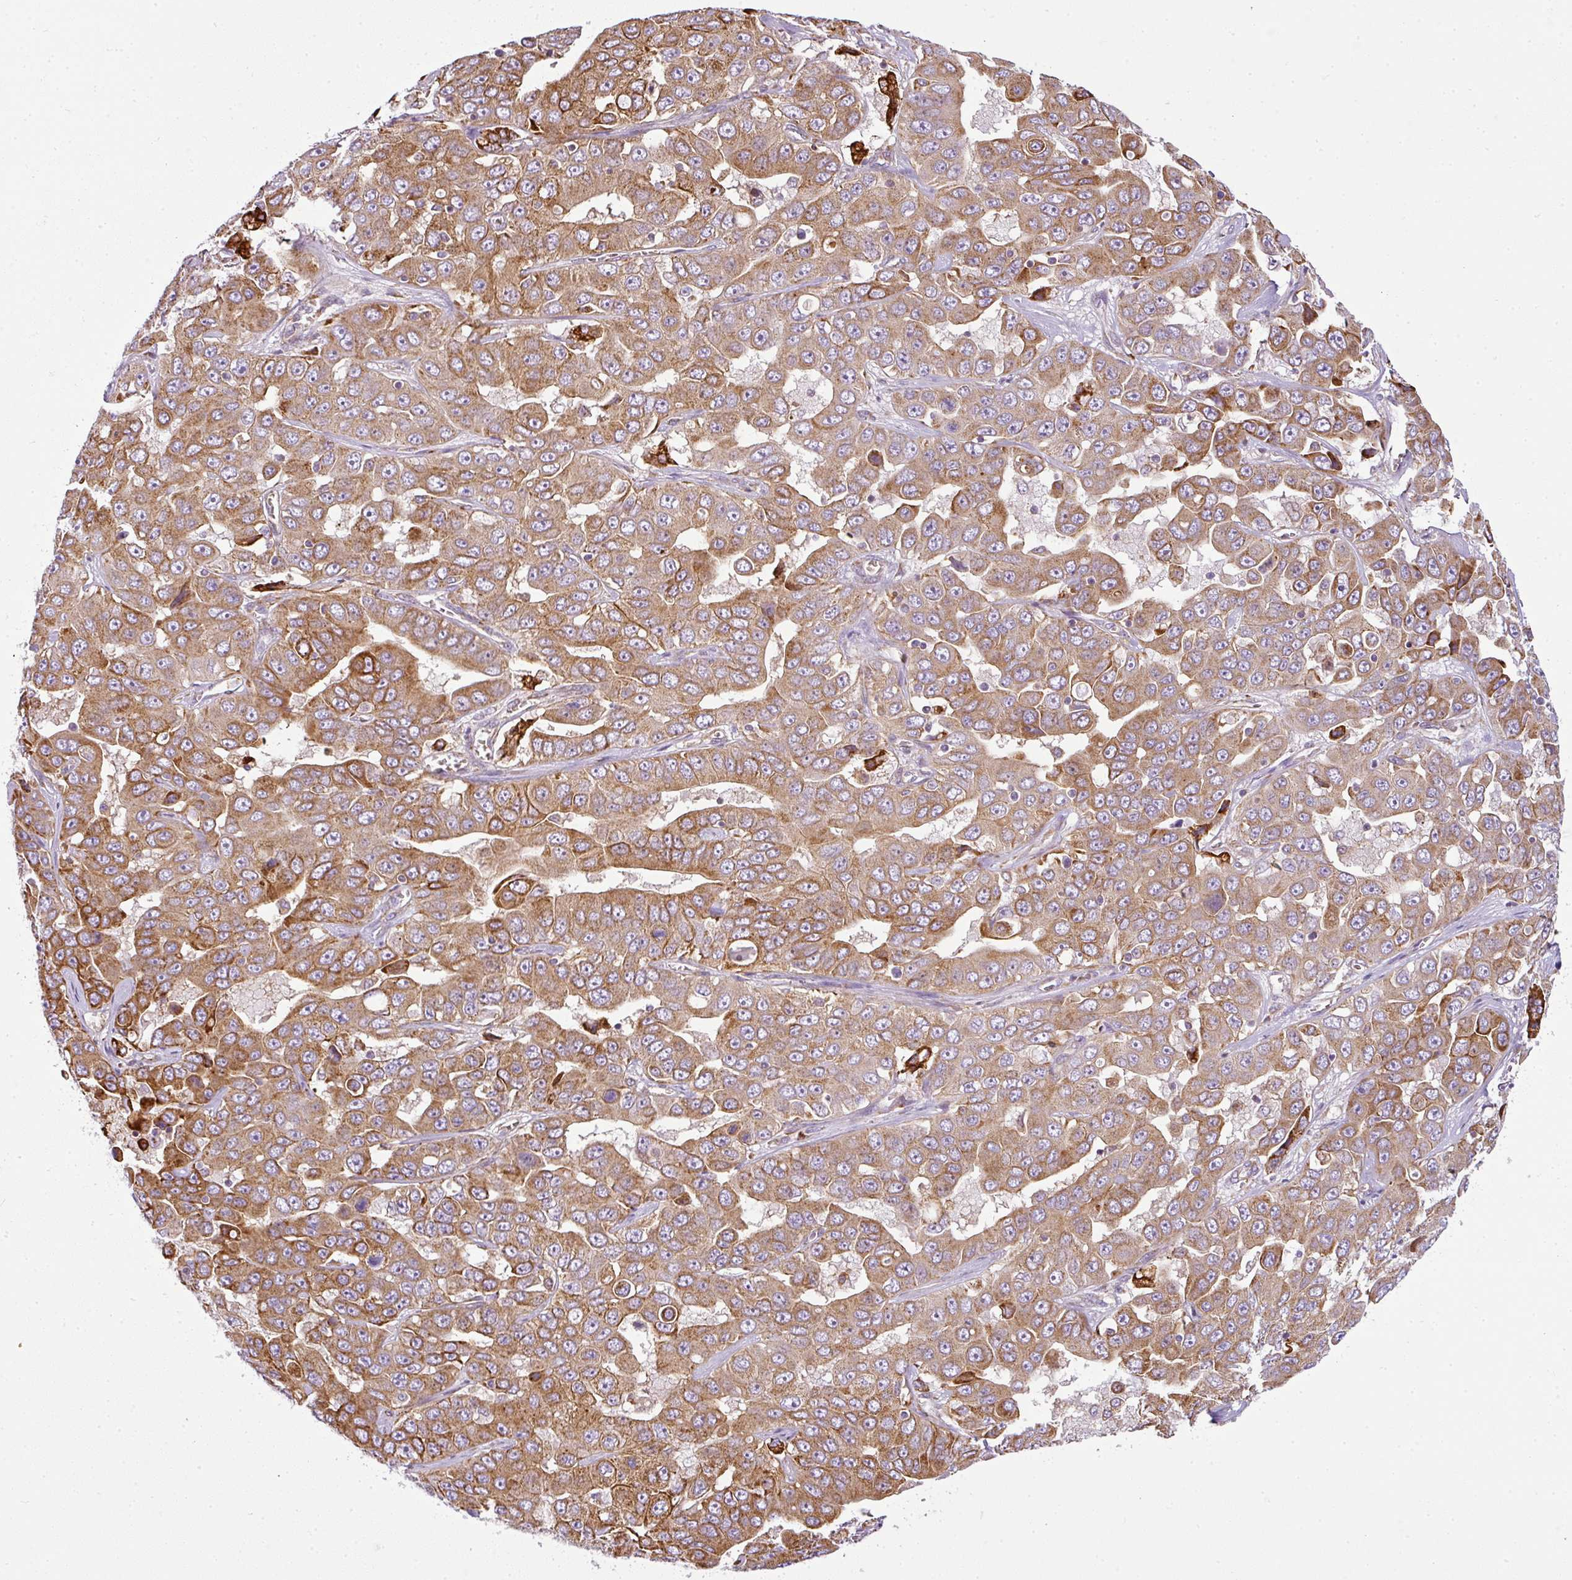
{"staining": {"intensity": "moderate", "quantity": ">75%", "location": "cytoplasmic/membranous"}, "tissue": "liver cancer", "cell_type": "Tumor cells", "image_type": "cancer", "snomed": [{"axis": "morphology", "description": "Cholangiocarcinoma"}, {"axis": "topography", "description": "Liver"}], "caption": "A medium amount of moderate cytoplasmic/membranous staining is appreciated in approximately >75% of tumor cells in liver cholangiocarcinoma tissue.", "gene": "ANKRD18A", "patient": {"sex": "female", "age": 52}}